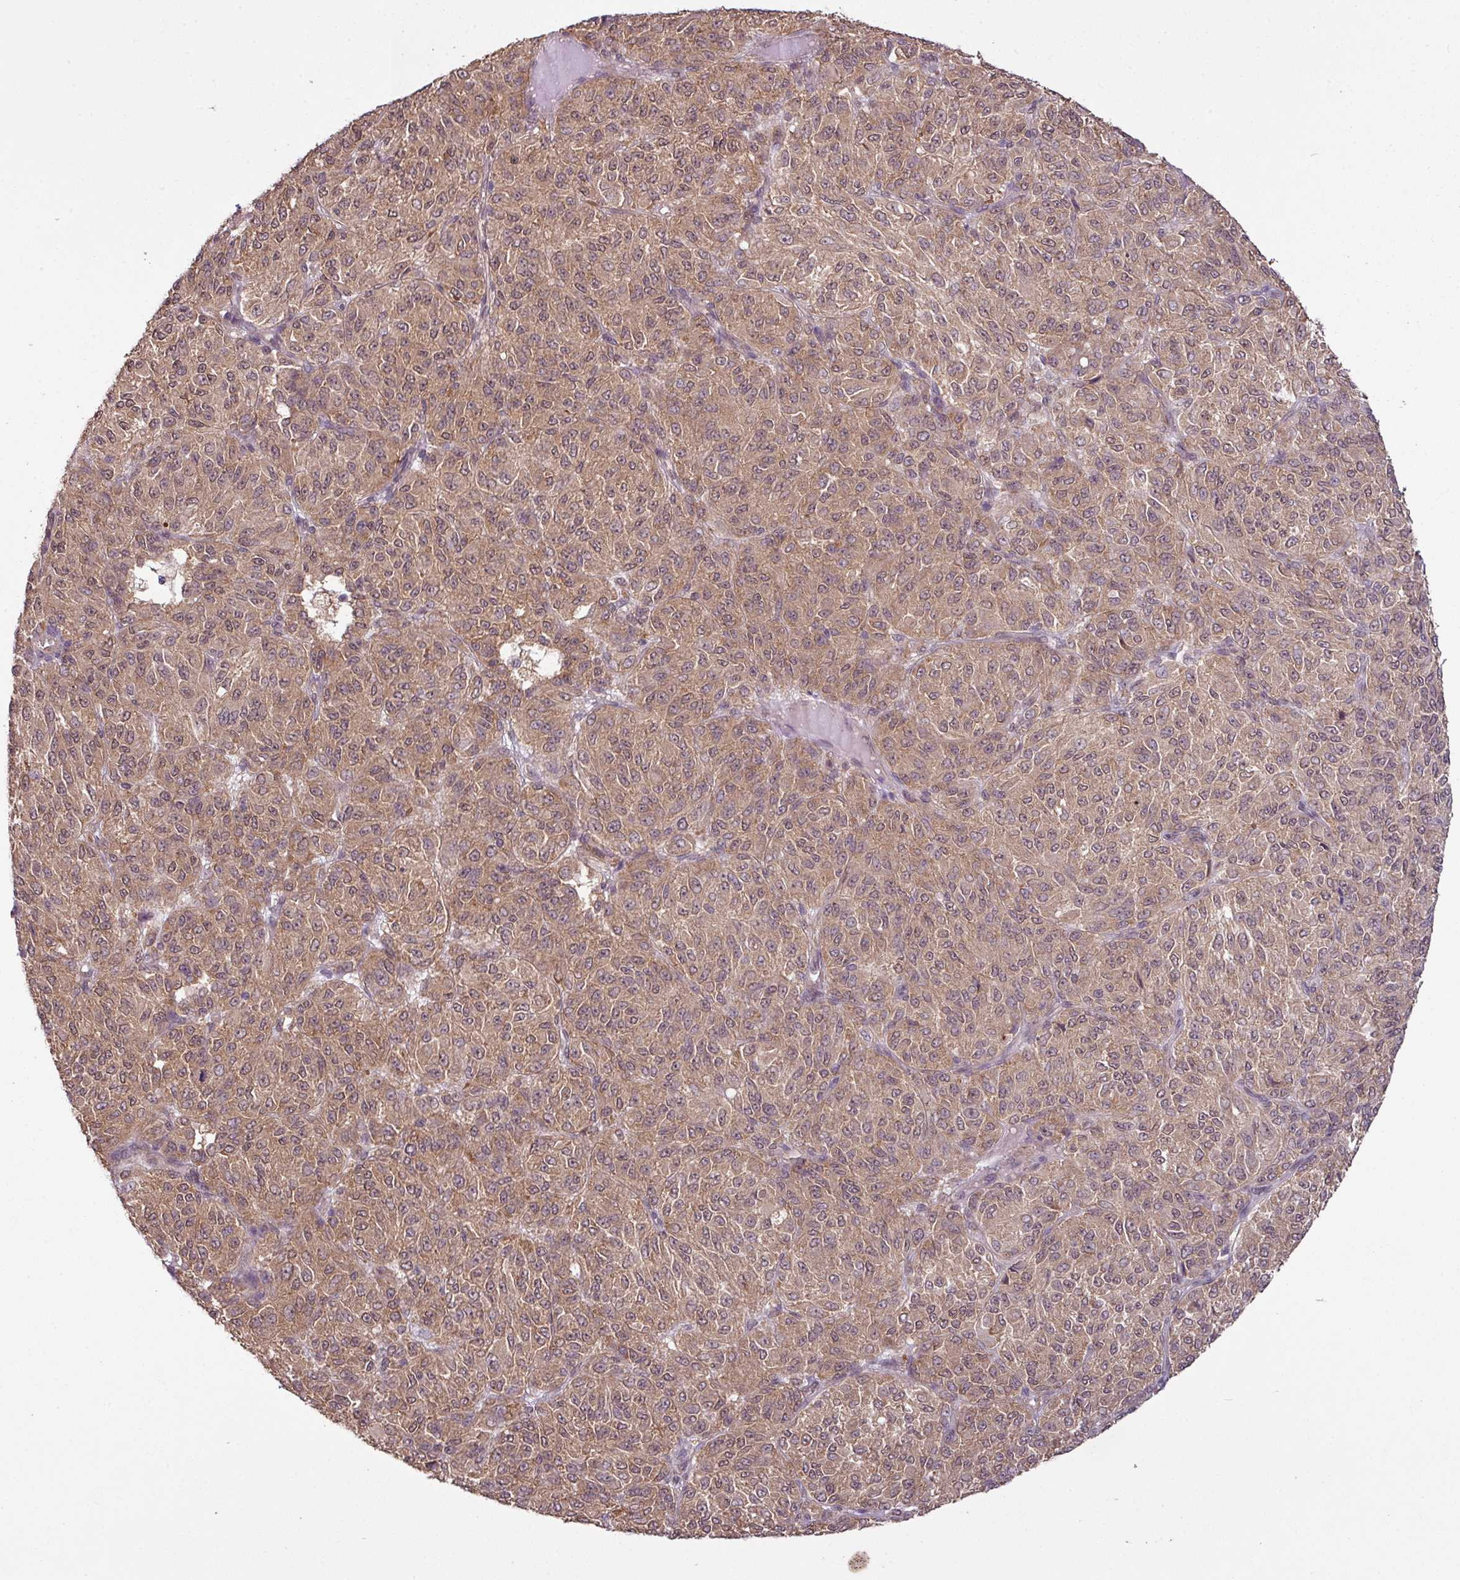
{"staining": {"intensity": "moderate", "quantity": ">75%", "location": "cytoplasmic/membranous"}, "tissue": "melanoma", "cell_type": "Tumor cells", "image_type": "cancer", "snomed": [{"axis": "morphology", "description": "Malignant melanoma, Metastatic site"}, {"axis": "topography", "description": "Brain"}], "caption": "An immunohistochemistry (IHC) histopathology image of tumor tissue is shown. Protein staining in brown labels moderate cytoplasmic/membranous positivity in melanoma within tumor cells.", "gene": "DNAAF4", "patient": {"sex": "female", "age": 56}}